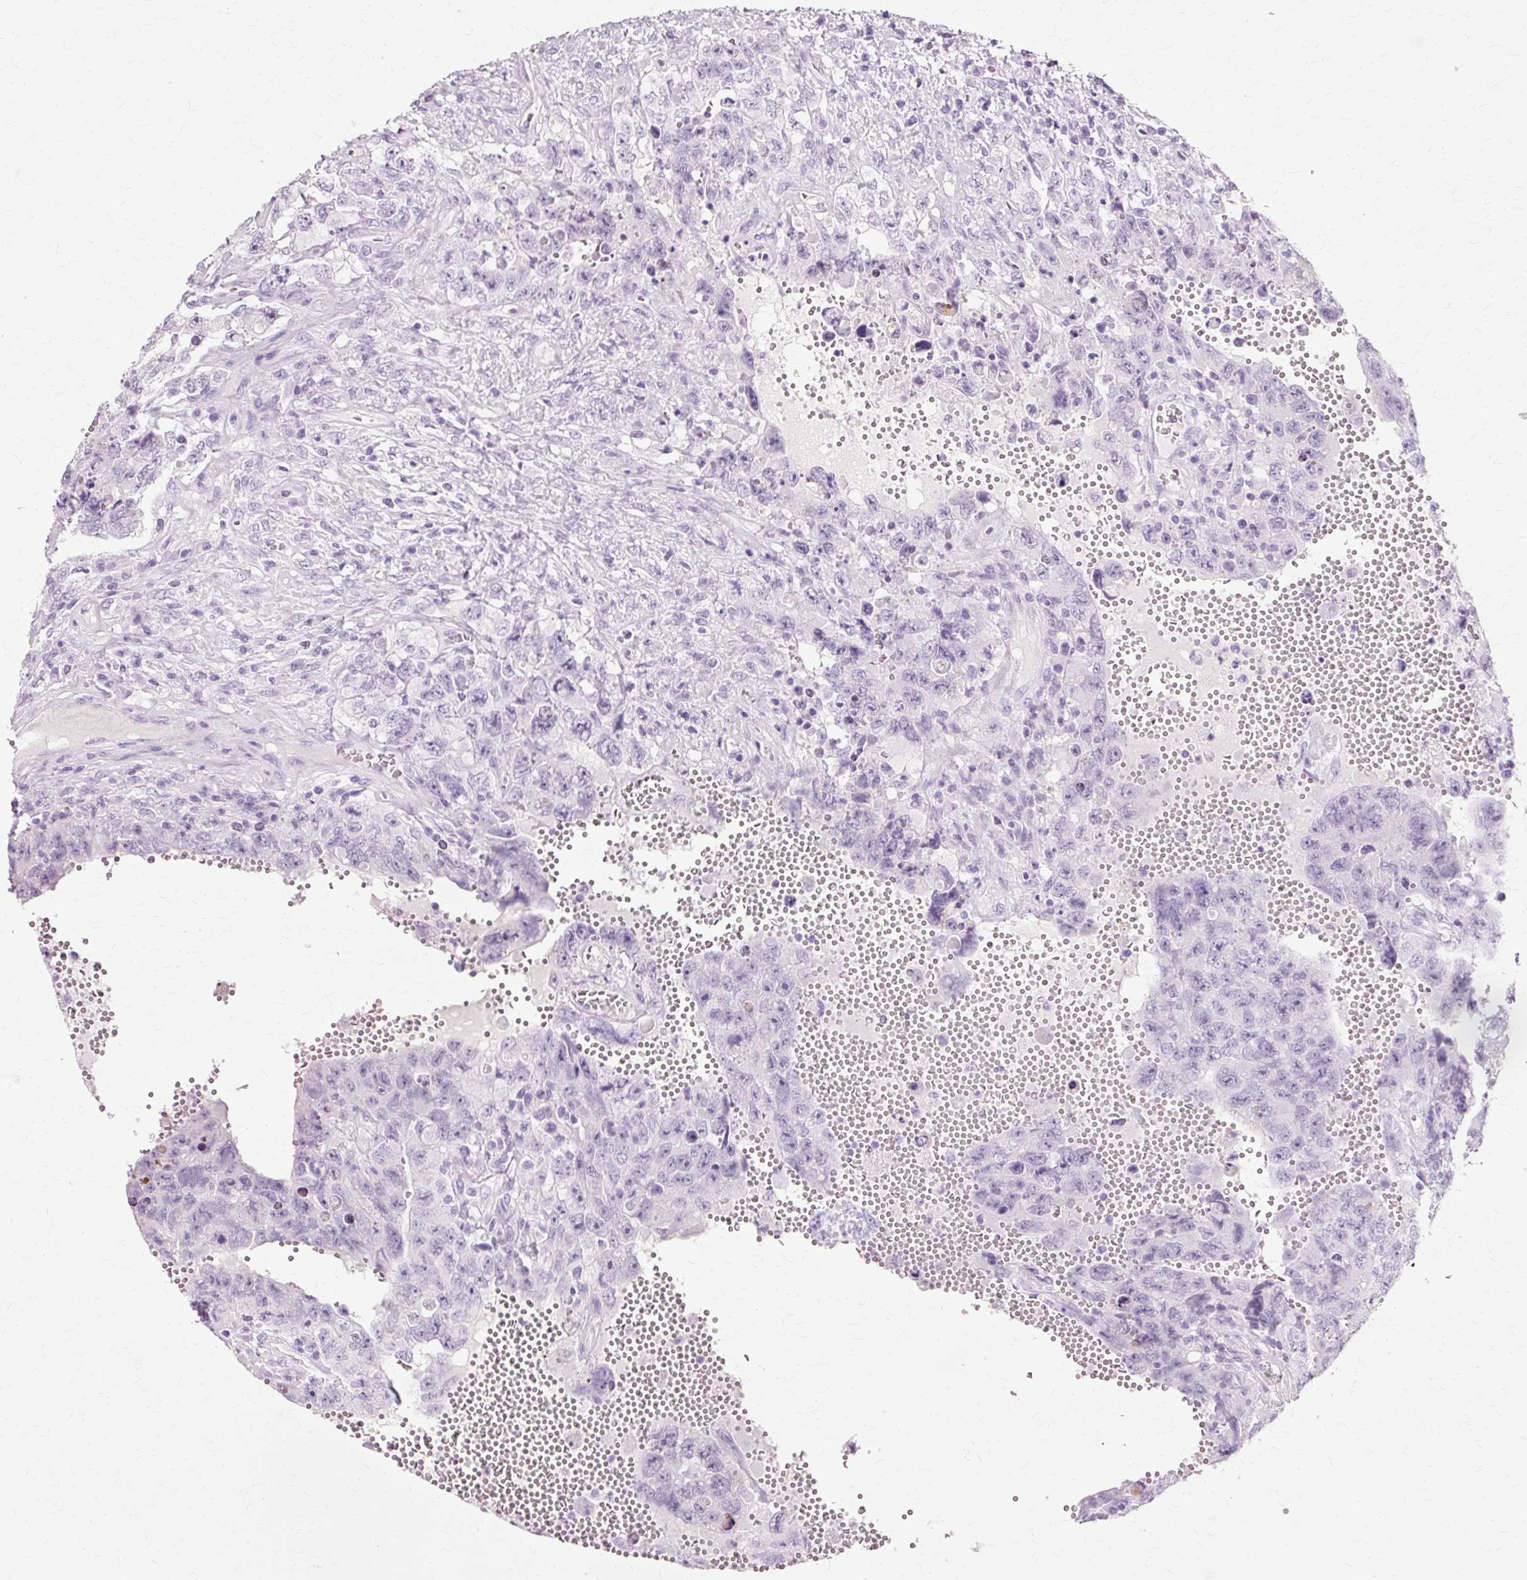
{"staining": {"intensity": "negative", "quantity": "none", "location": "none"}, "tissue": "testis cancer", "cell_type": "Tumor cells", "image_type": "cancer", "snomed": [{"axis": "morphology", "description": "Carcinoma, Embryonal, NOS"}, {"axis": "topography", "description": "Testis"}], "caption": "Tumor cells are negative for protein expression in human testis cancer (embryonal carcinoma).", "gene": "VN1R2", "patient": {"sex": "male", "age": 26}}